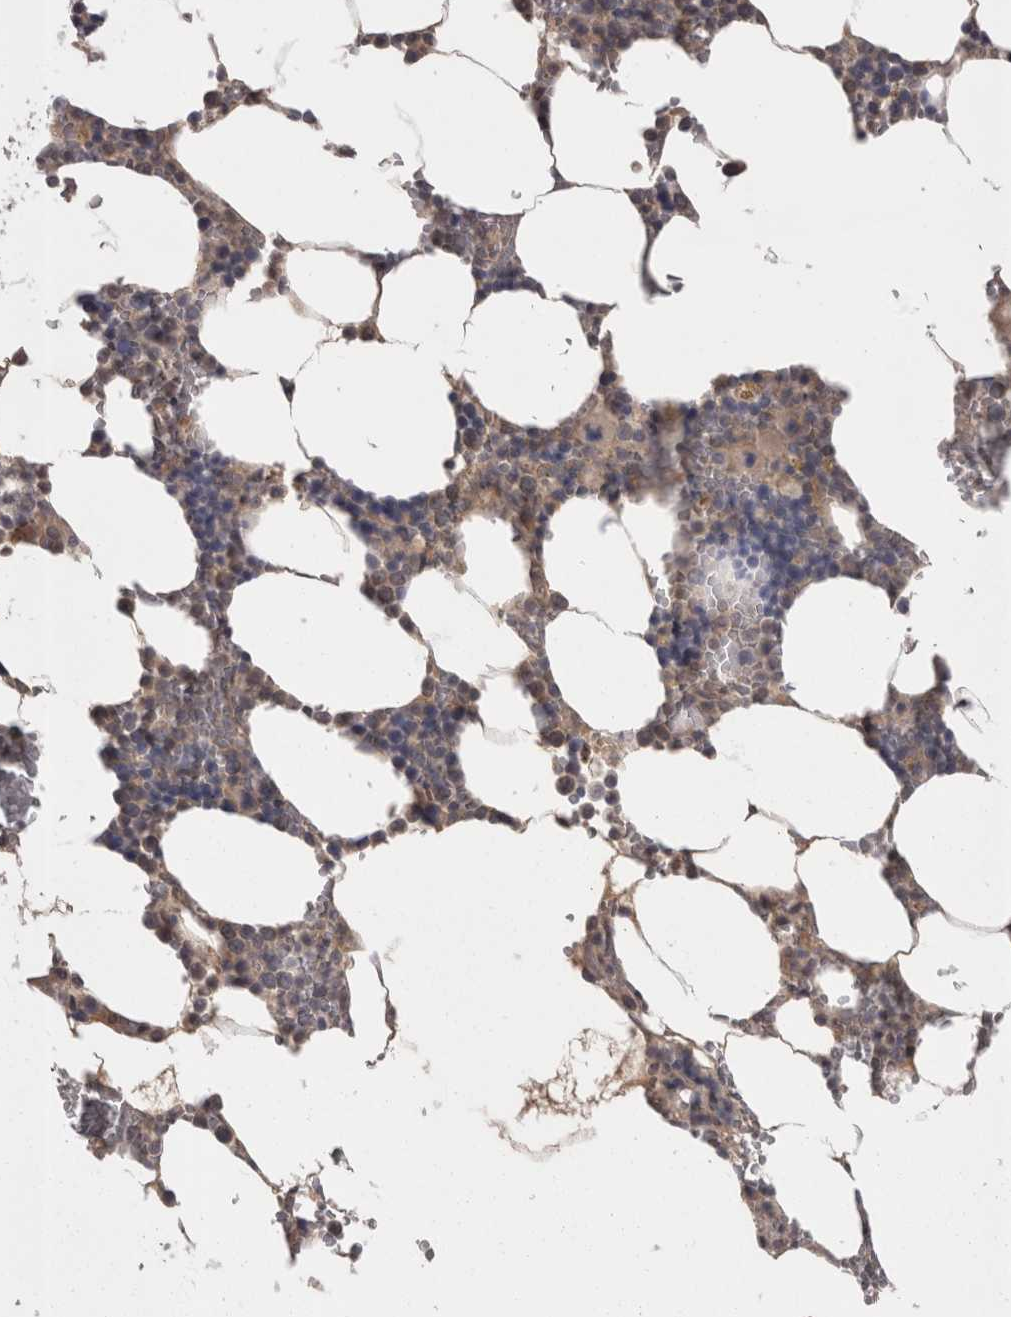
{"staining": {"intensity": "weak", "quantity": "<25%", "location": "cytoplasmic/membranous"}, "tissue": "bone marrow", "cell_type": "Hematopoietic cells", "image_type": "normal", "snomed": [{"axis": "morphology", "description": "Normal tissue, NOS"}, {"axis": "topography", "description": "Bone marrow"}], "caption": "Immunohistochemistry (IHC) micrograph of normal bone marrow: human bone marrow stained with DAB reveals no significant protein expression in hematopoietic cells. The staining was performed using DAB (3,3'-diaminobenzidine) to visualize the protein expression in brown, while the nuclei were stained in blue with hematoxylin (Magnification: 20x).", "gene": "PON3", "patient": {"sex": "male", "age": 70}}